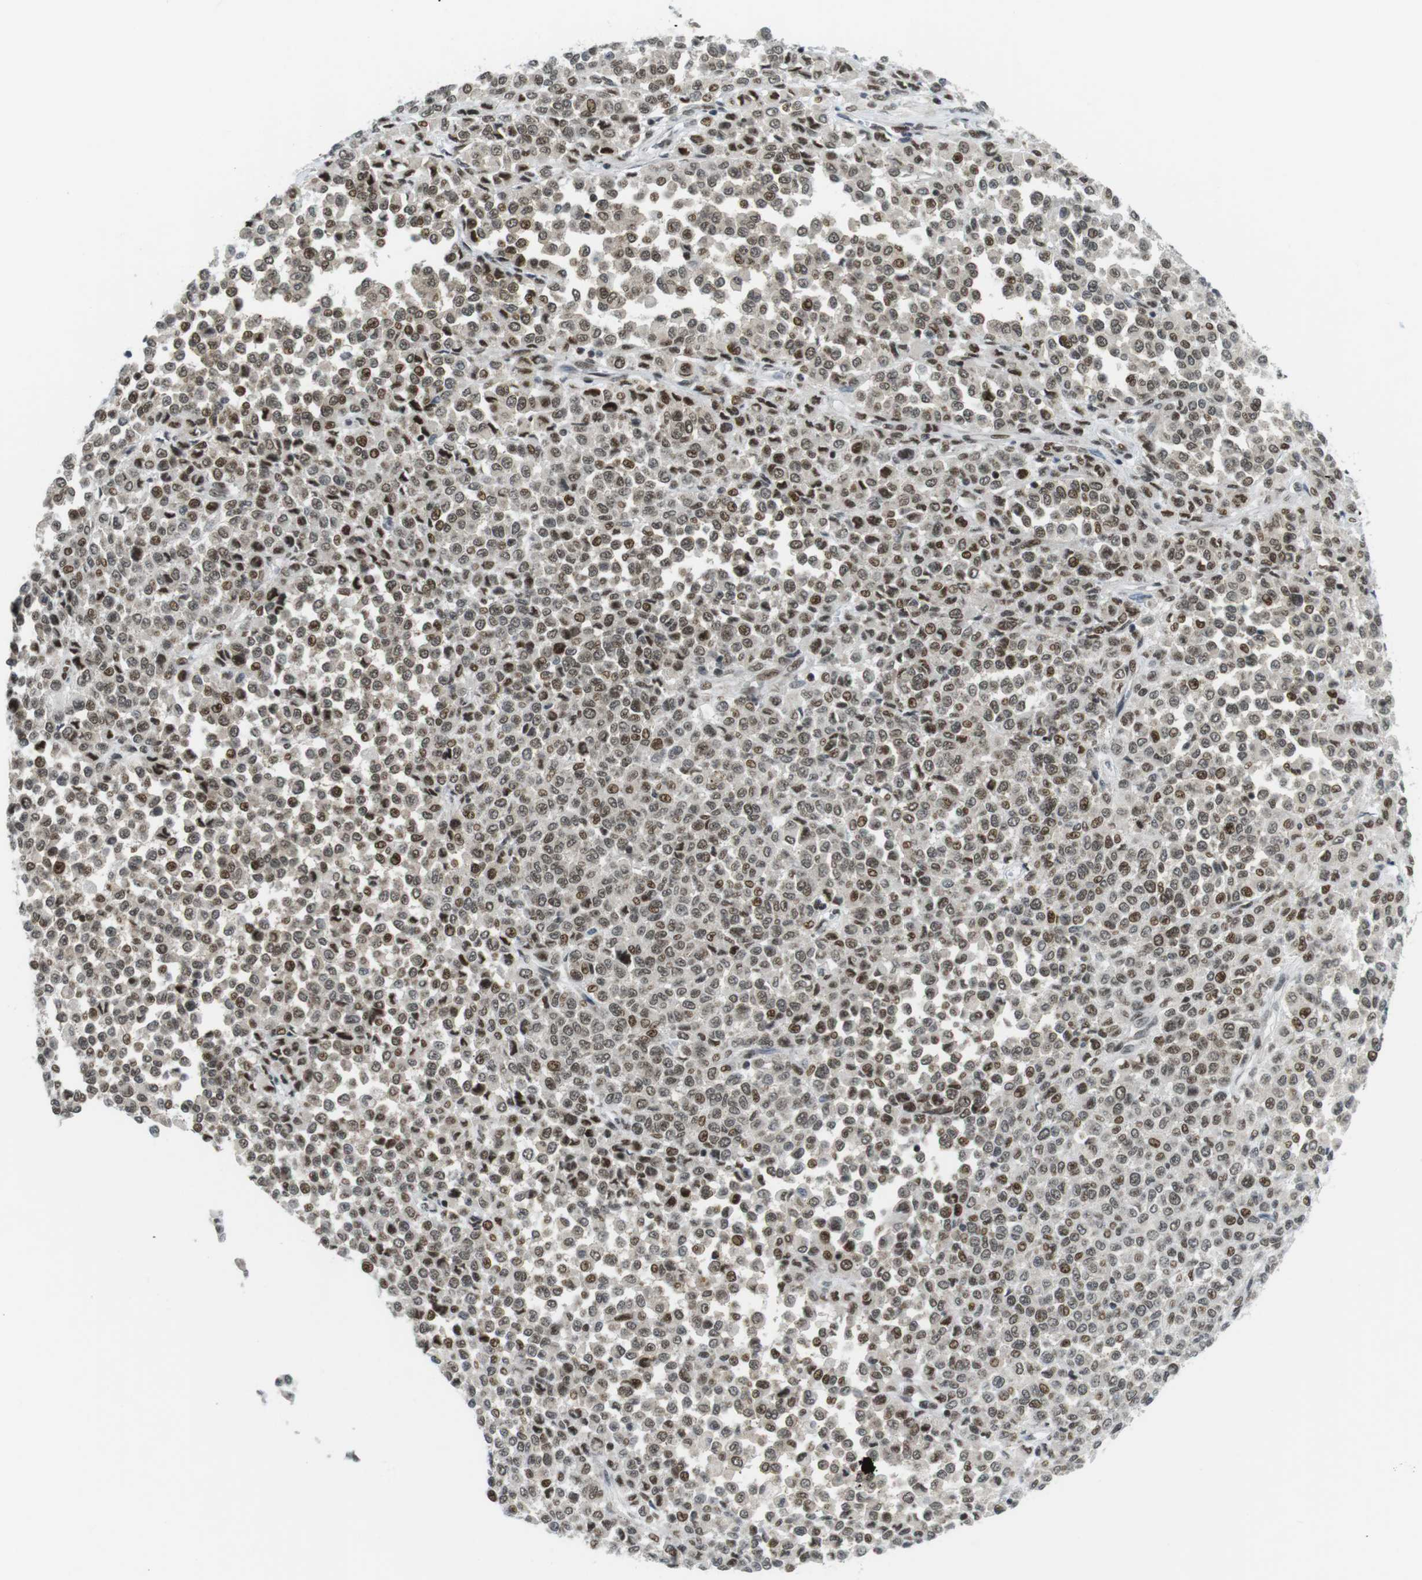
{"staining": {"intensity": "moderate", "quantity": ">75%", "location": "nuclear"}, "tissue": "melanoma", "cell_type": "Tumor cells", "image_type": "cancer", "snomed": [{"axis": "morphology", "description": "Malignant melanoma, Metastatic site"}, {"axis": "topography", "description": "Pancreas"}], "caption": "Moderate nuclear protein staining is present in about >75% of tumor cells in melanoma.", "gene": "CDC27", "patient": {"sex": "female", "age": 30}}